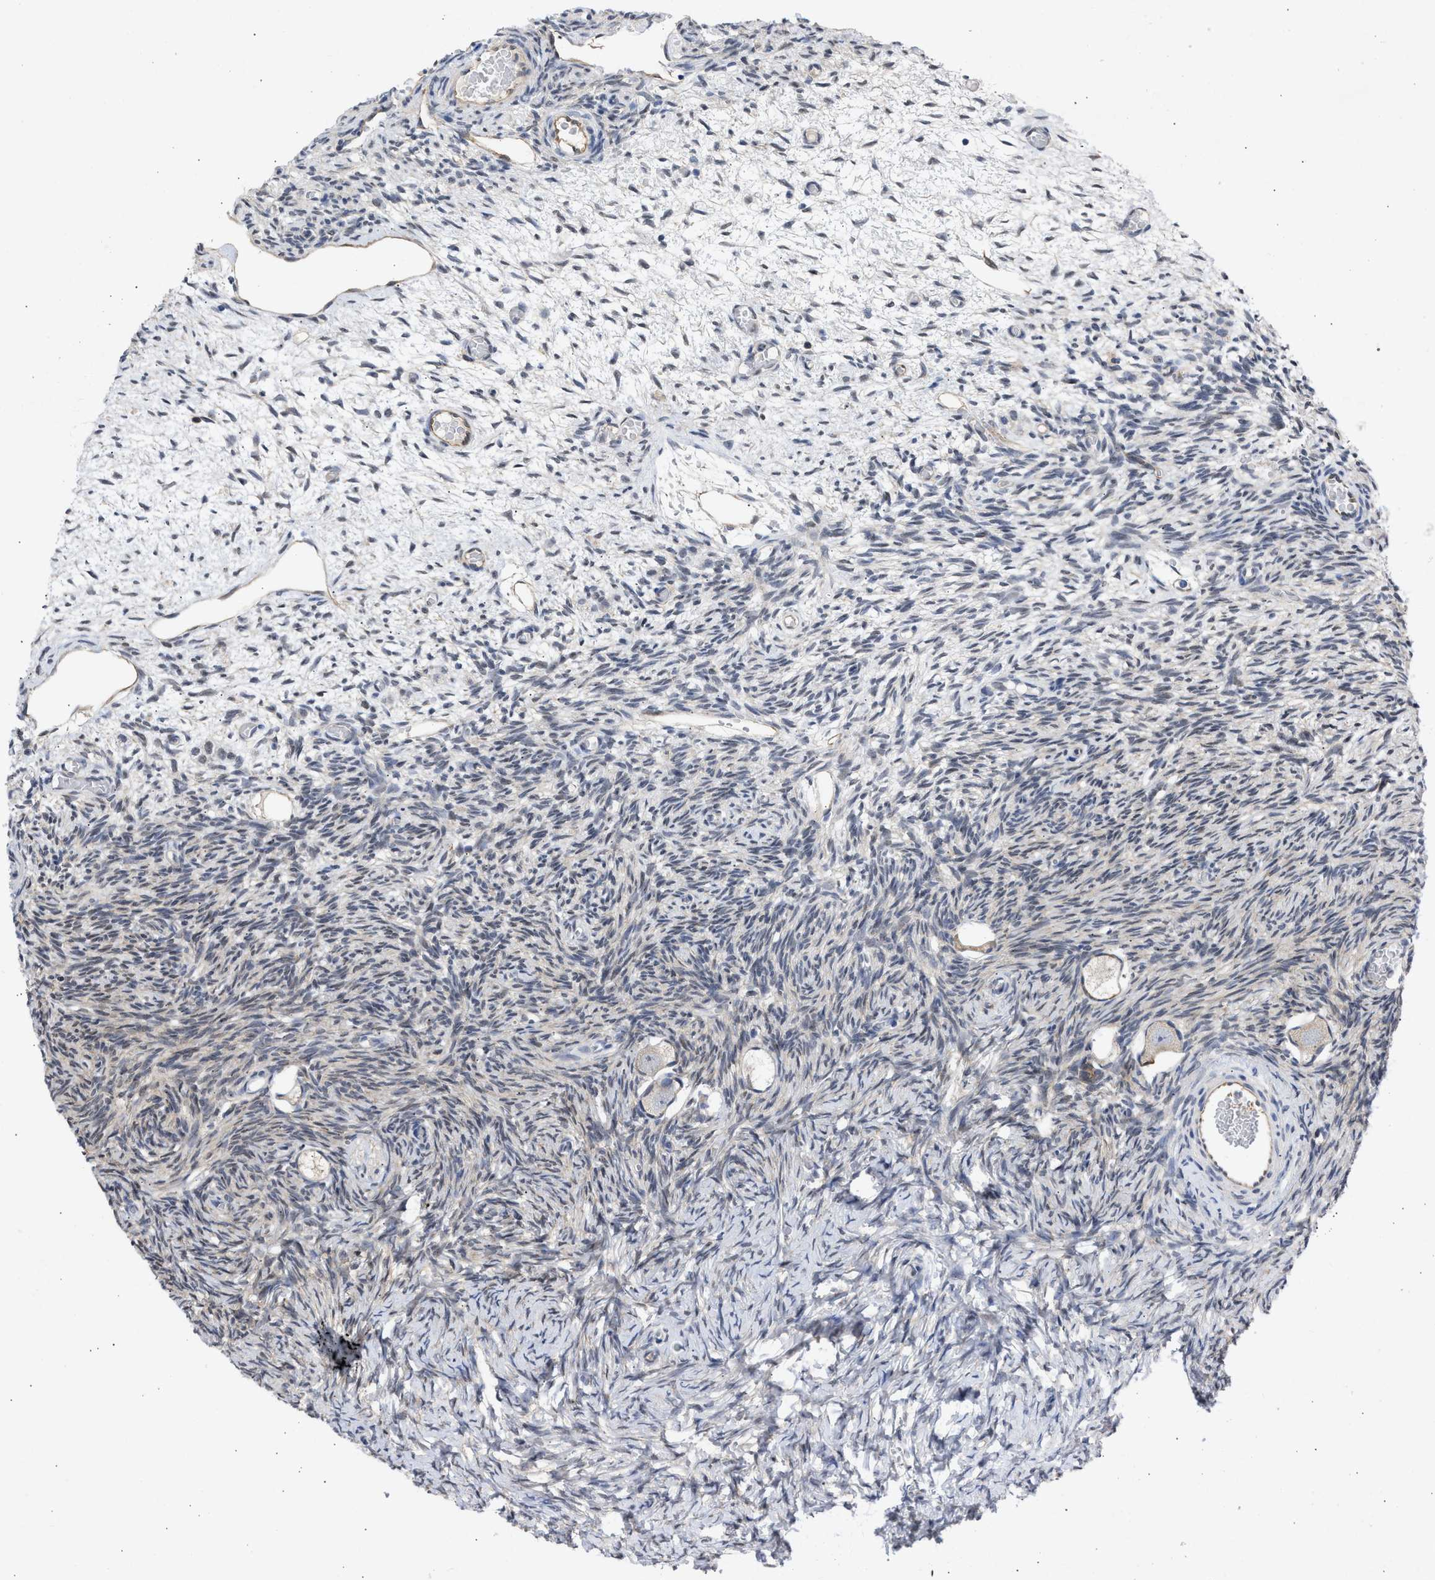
{"staining": {"intensity": "weak", "quantity": ">75%", "location": "cytoplasmic/membranous"}, "tissue": "ovary", "cell_type": "Follicle cells", "image_type": "normal", "snomed": [{"axis": "morphology", "description": "Normal tissue, NOS"}, {"axis": "topography", "description": "Ovary"}], "caption": "Protein staining demonstrates weak cytoplasmic/membranous staining in approximately >75% of follicle cells in normal ovary. (DAB = brown stain, brightfield microscopy at high magnification).", "gene": "THRA", "patient": {"sex": "female", "age": 27}}